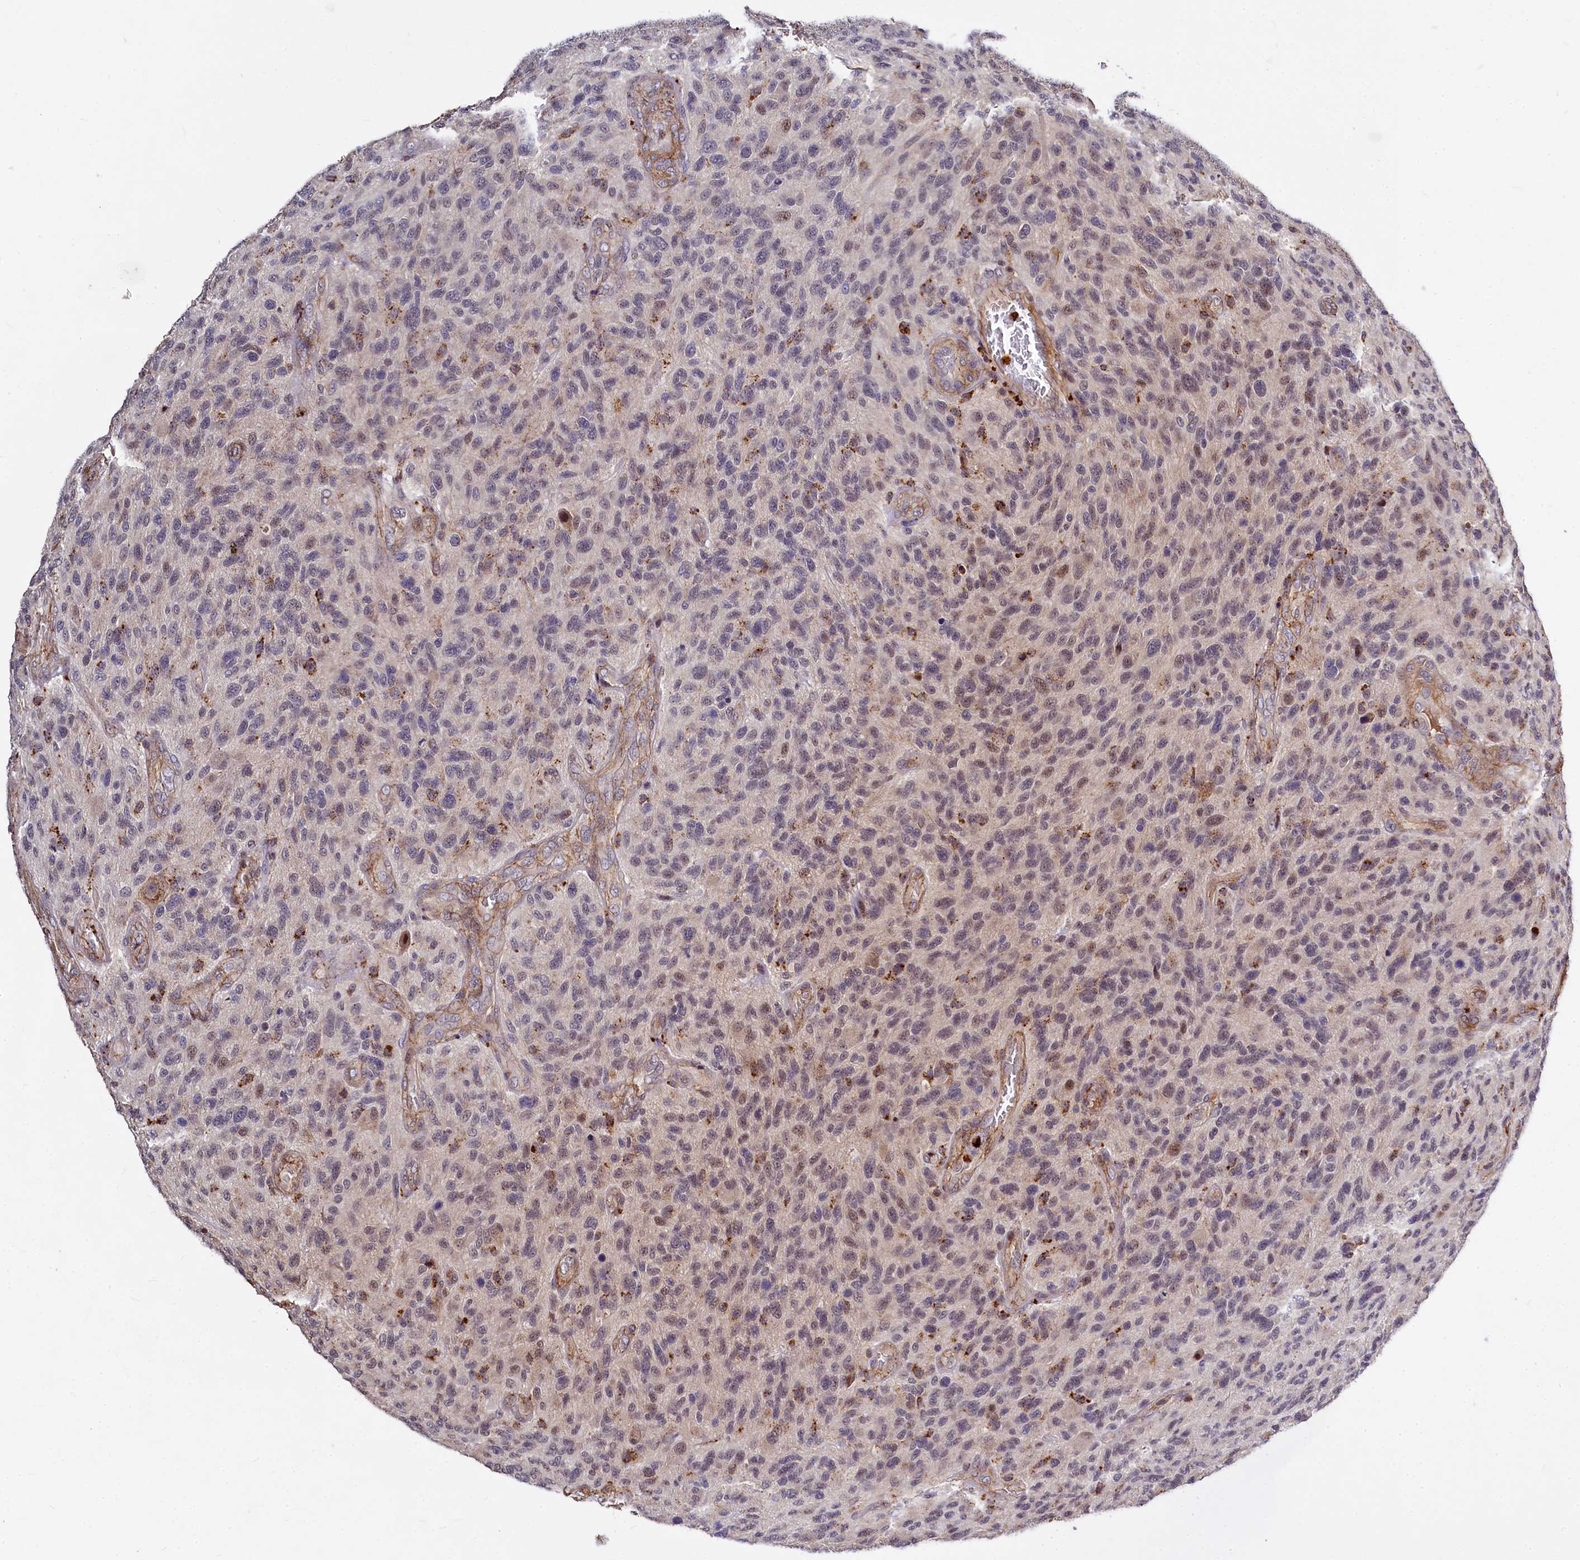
{"staining": {"intensity": "moderate", "quantity": "<25%", "location": "cytoplasmic/membranous"}, "tissue": "glioma", "cell_type": "Tumor cells", "image_type": "cancer", "snomed": [{"axis": "morphology", "description": "Glioma, malignant, High grade"}, {"axis": "topography", "description": "Brain"}], "caption": "Protein staining reveals moderate cytoplasmic/membranous positivity in about <25% of tumor cells in glioma.", "gene": "ATG101", "patient": {"sex": "male", "age": 47}}